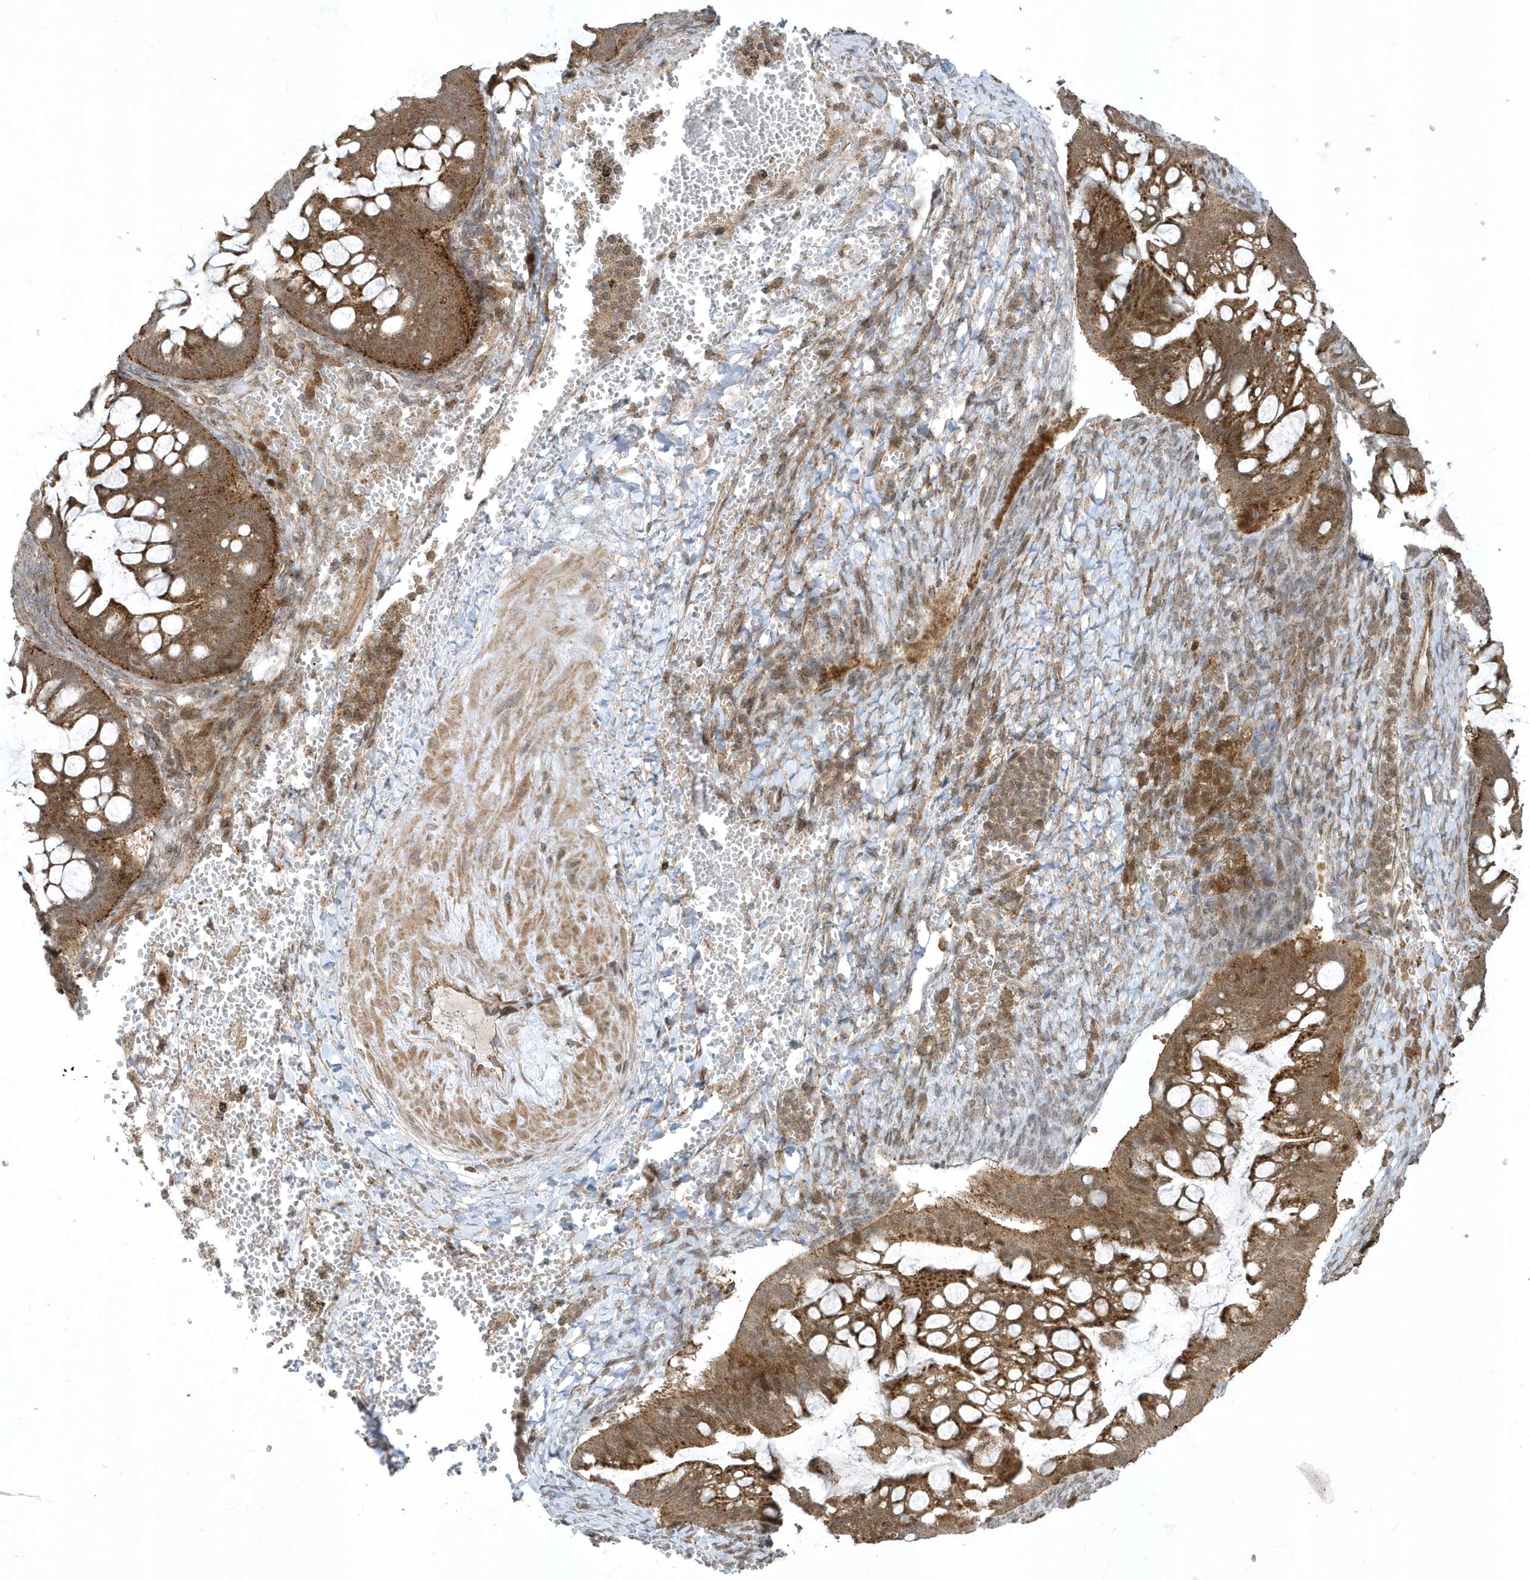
{"staining": {"intensity": "moderate", "quantity": ">75%", "location": "cytoplasmic/membranous"}, "tissue": "ovarian cancer", "cell_type": "Tumor cells", "image_type": "cancer", "snomed": [{"axis": "morphology", "description": "Cystadenocarcinoma, mucinous, NOS"}, {"axis": "topography", "description": "Ovary"}], "caption": "About >75% of tumor cells in human mucinous cystadenocarcinoma (ovarian) display moderate cytoplasmic/membranous protein staining as visualized by brown immunohistochemical staining.", "gene": "STAMBP", "patient": {"sex": "female", "age": 73}}